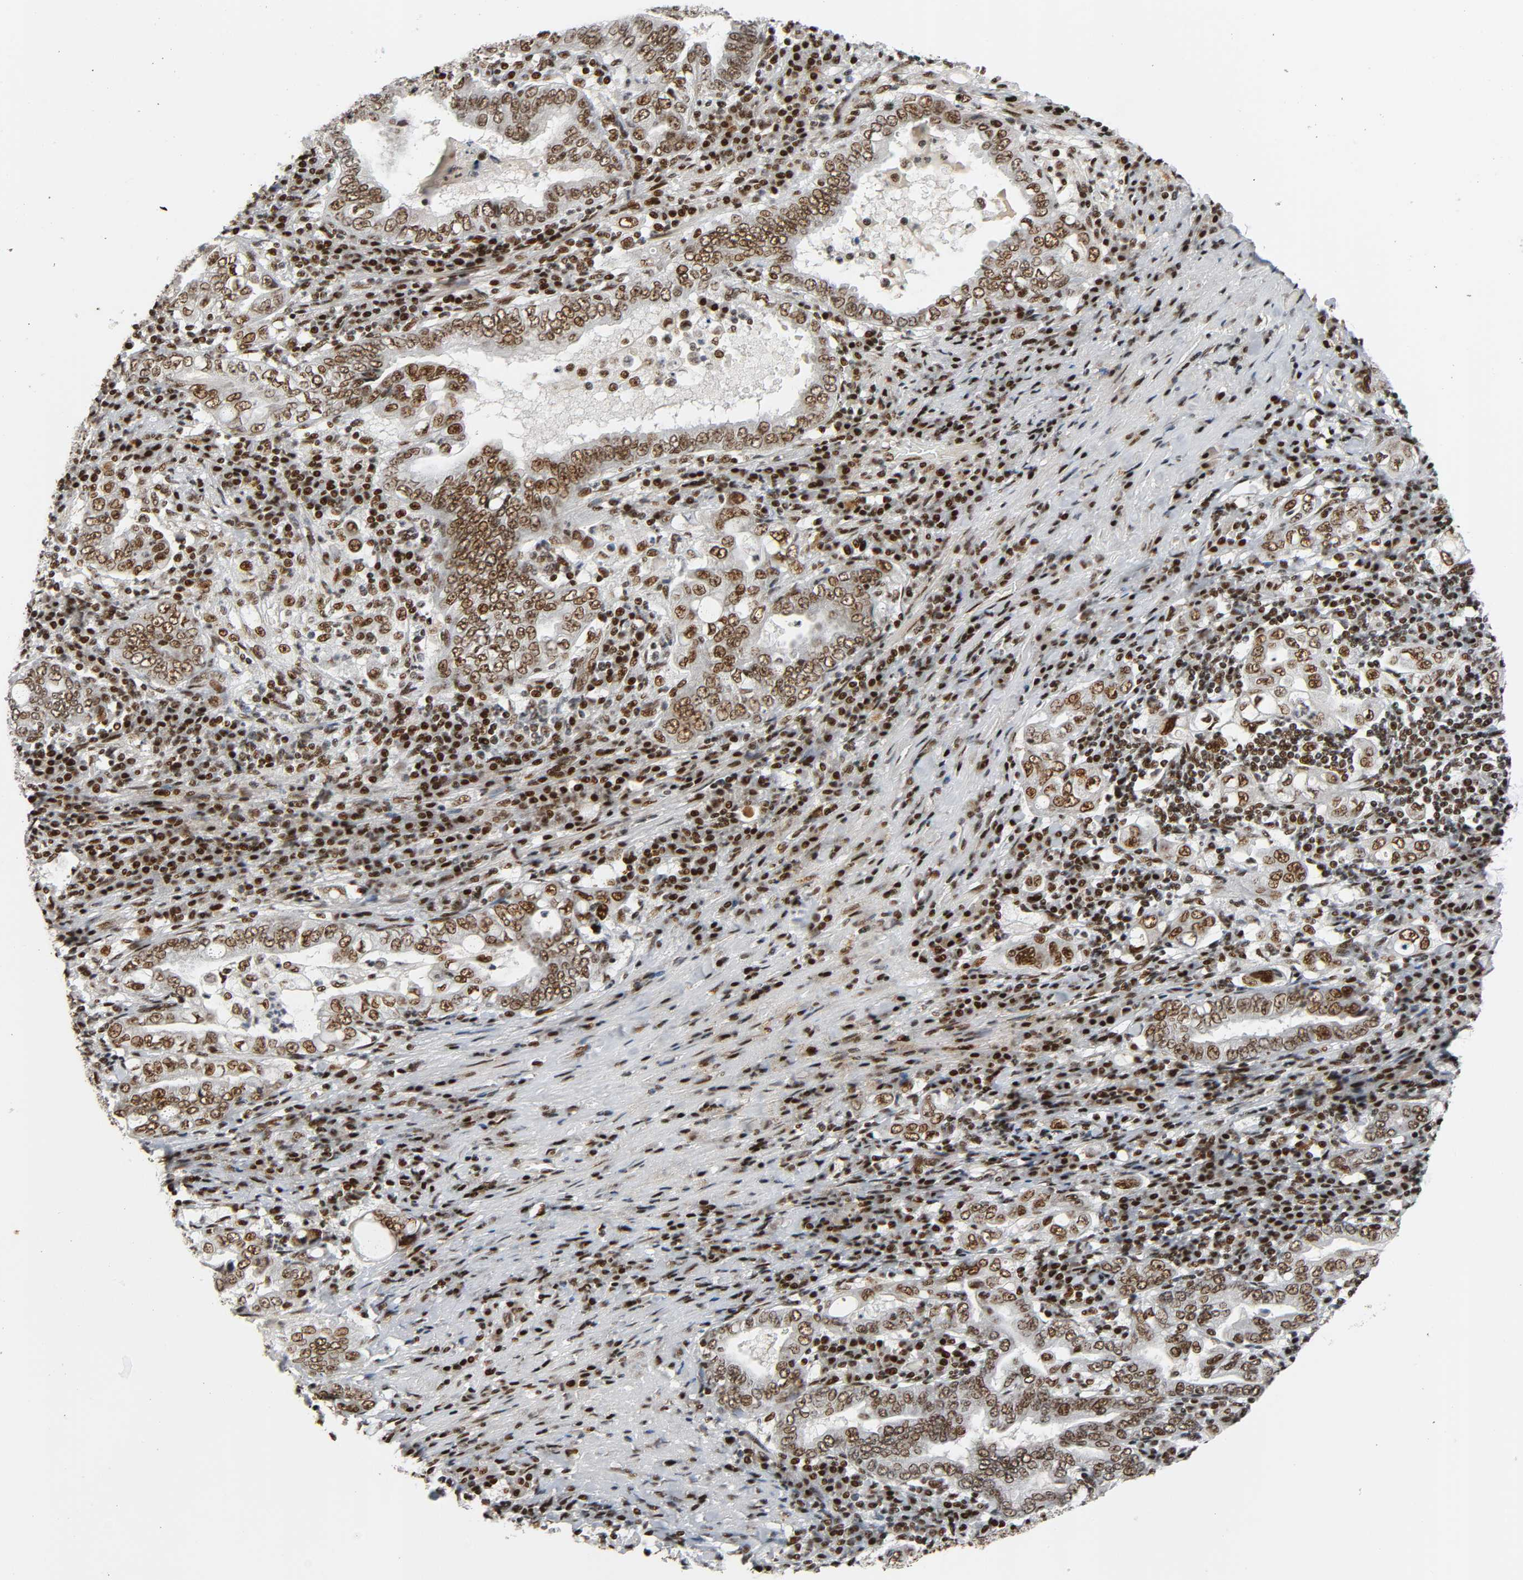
{"staining": {"intensity": "strong", "quantity": ">75%", "location": "nuclear"}, "tissue": "stomach cancer", "cell_type": "Tumor cells", "image_type": "cancer", "snomed": [{"axis": "morphology", "description": "Normal tissue, NOS"}, {"axis": "morphology", "description": "Adenocarcinoma, NOS"}, {"axis": "topography", "description": "Esophagus"}, {"axis": "topography", "description": "Stomach, upper"}, {"axis": "topography", "description": "Peripheral nerve tissue"}], "caption": "This histopathology image displays IHC staining of stomach adenocarcinoma, with high strong nuclear staining in about >75% of tumor cells.", "gene": "CDK9", "patient": {"sex": "male", "age": 62}}